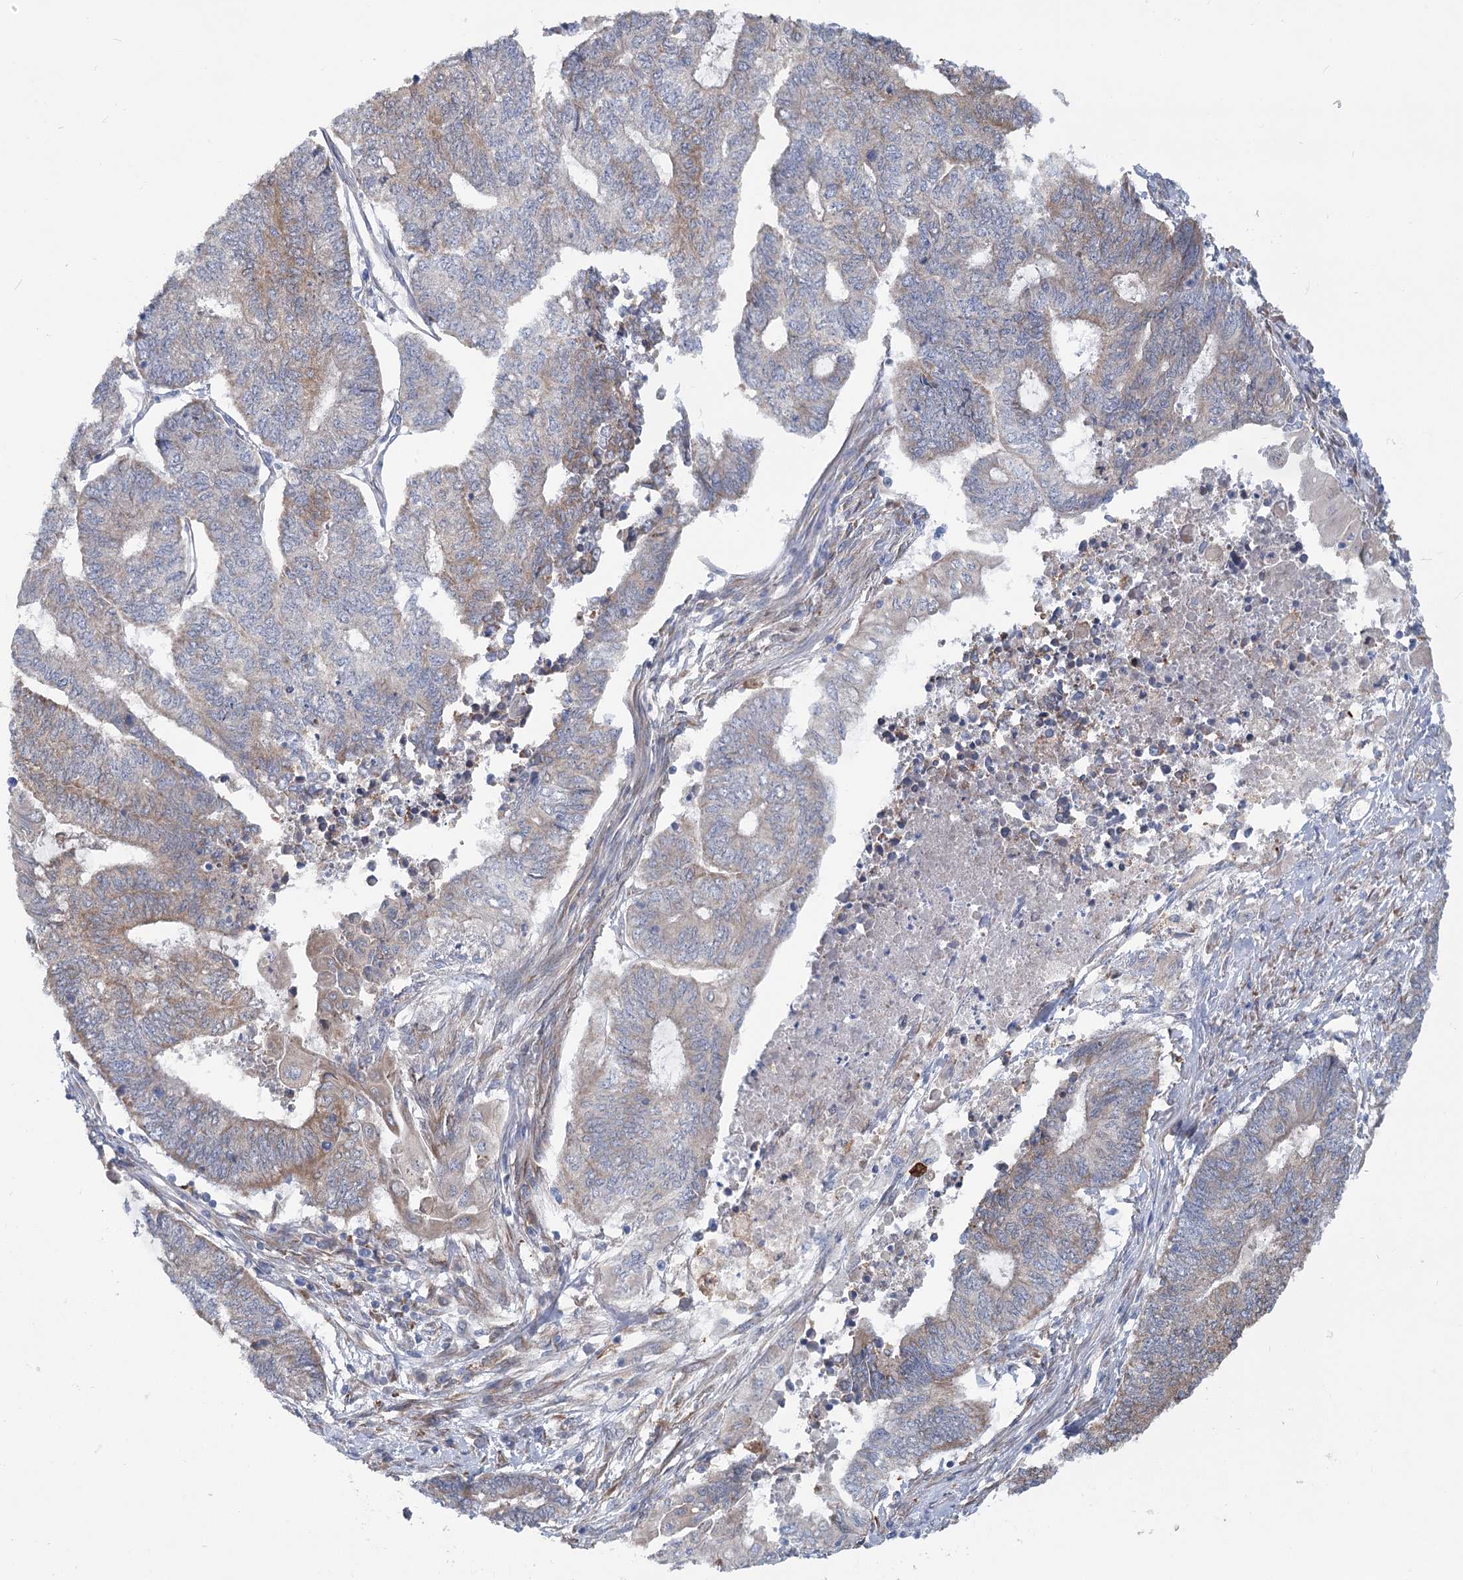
{"staining": {"intensity": "weak", "quantity": "25%-75%", "location": "cytoplasmic/membranous"}, "tissue": "endometrial cancer", "cell_type": "Tumor cells", "image_type": "cancer", "snomed": [{"axis": "morphology", "description": "Adenocarcinoma, NOS"}, {"axis": "topography", "description": "Uterus"}, {"axis": "topography", "description": "Endometrium"}], "caption": "Immunohistochemistry staining of endometrial adenocarcinoma, which demonstrates low levels of weak cytoplasmic/membranous staining in about 25%-75% of tumor cells indicating weak cytoplasmic/membranous protein staining. The staining was performed using DAB (3,3'-diaminobenzidine) (brown) for protein detection and nuclei were counterstained in hematoxylin (blue).", "gene": "CIB4", "patient": {"sex": "female", "age": 70}}